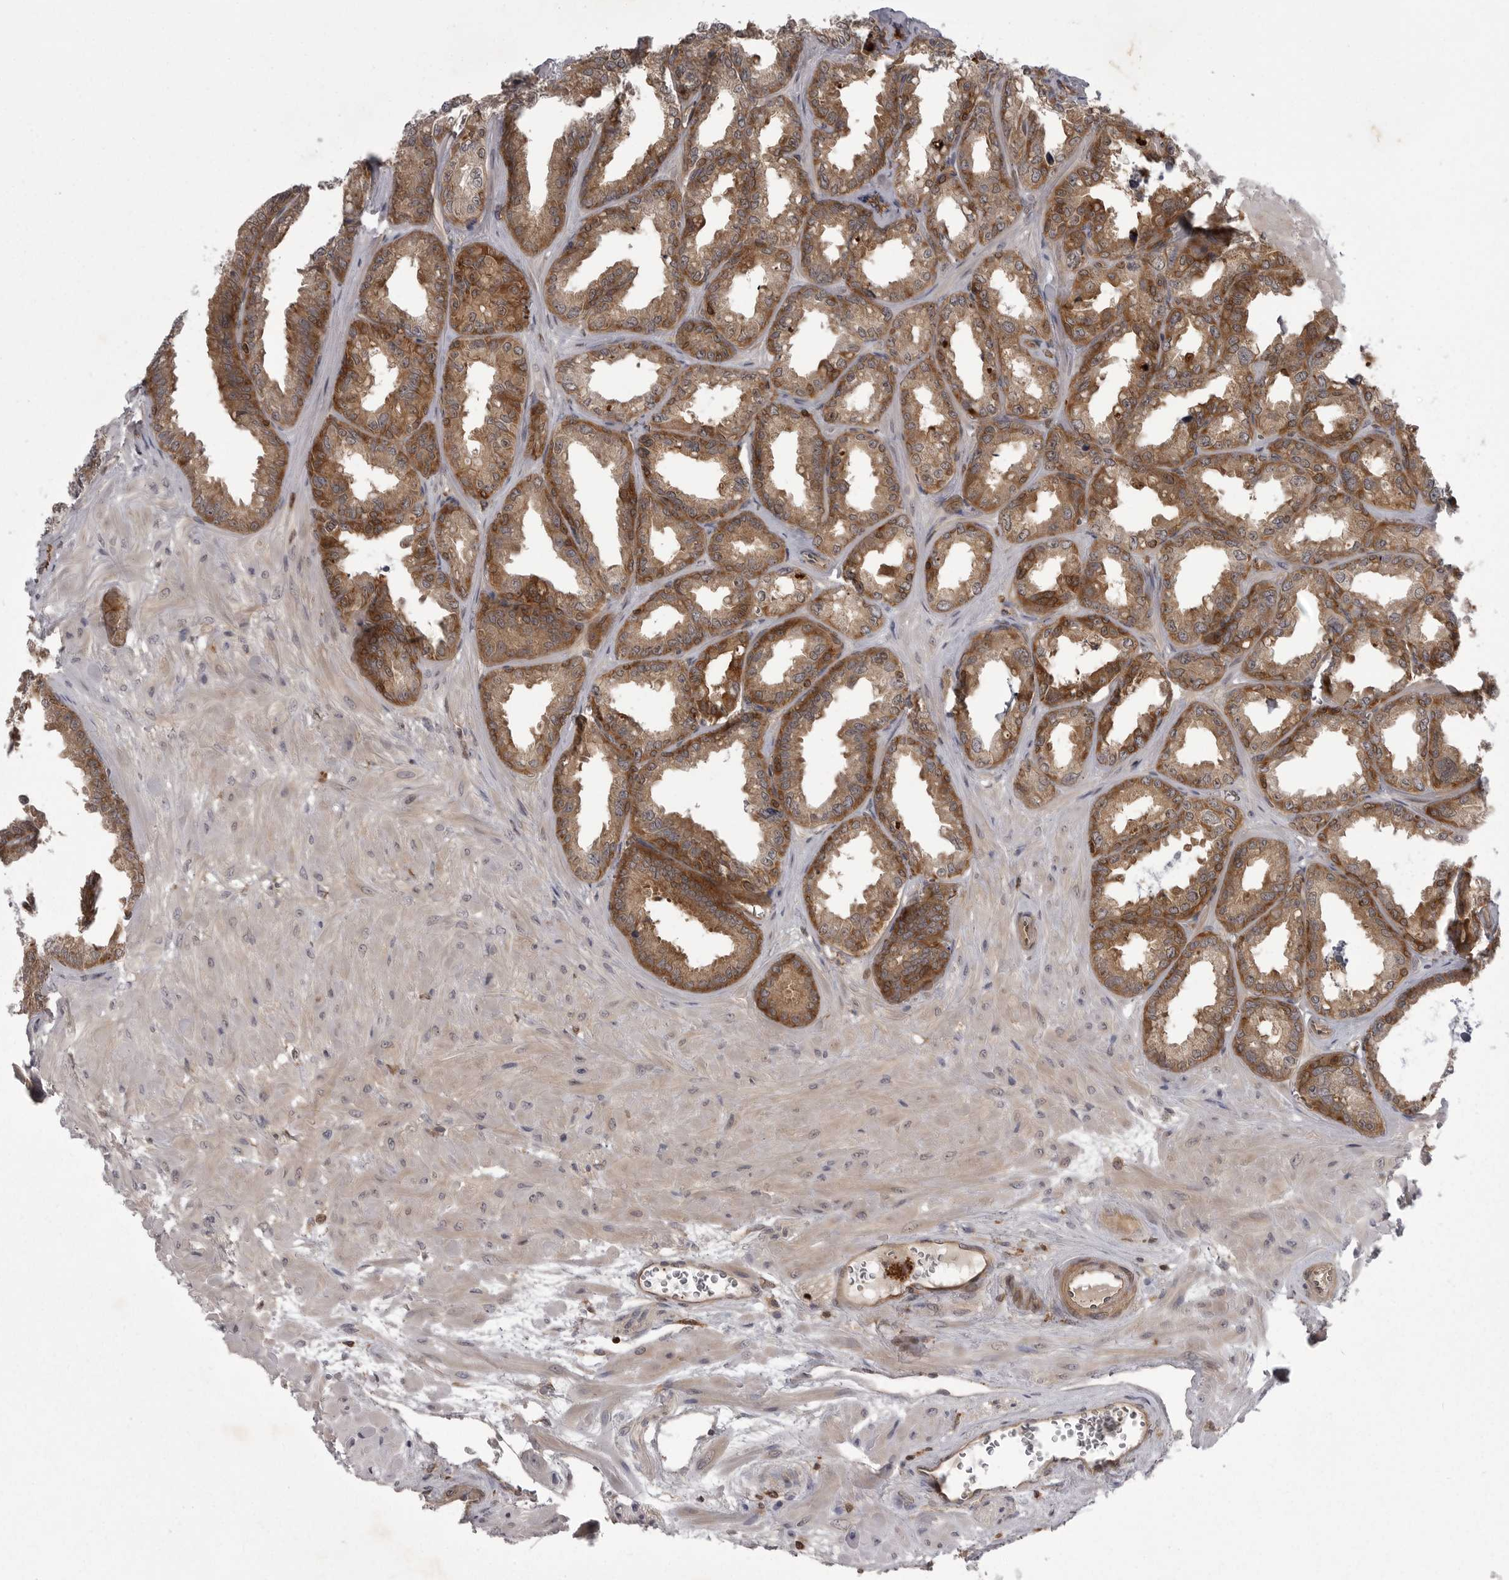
{"staining": {"intensity": "strong", "quantity": "25%-75%", "location": "cytoplasmic/membranous"}, "tissue": "seminal vesicle", "cell_type": "Glandular cells", "image_type": "normal", "snomed": [{"axis": "morphology", "description": "Normal tissue, NOS"}, {"axis": "topography", "description": "Prostate"}, {"axis": "topography", "description": "Seminal veicle"}], "caption": "IHC staining of unremarkable seminal vesicle, which displays high levels of strong cytoplasmic/membranous expression in about 25%-75% of glandular cells indicating strong cytoplasmic/membranous protein expression. The staining was performed using DAB (brown) for protein detection and nuclei were counterstained in hematoxylin (blue).", "gene": "STK24", "patient": {"sex": "male", "age": 51}}